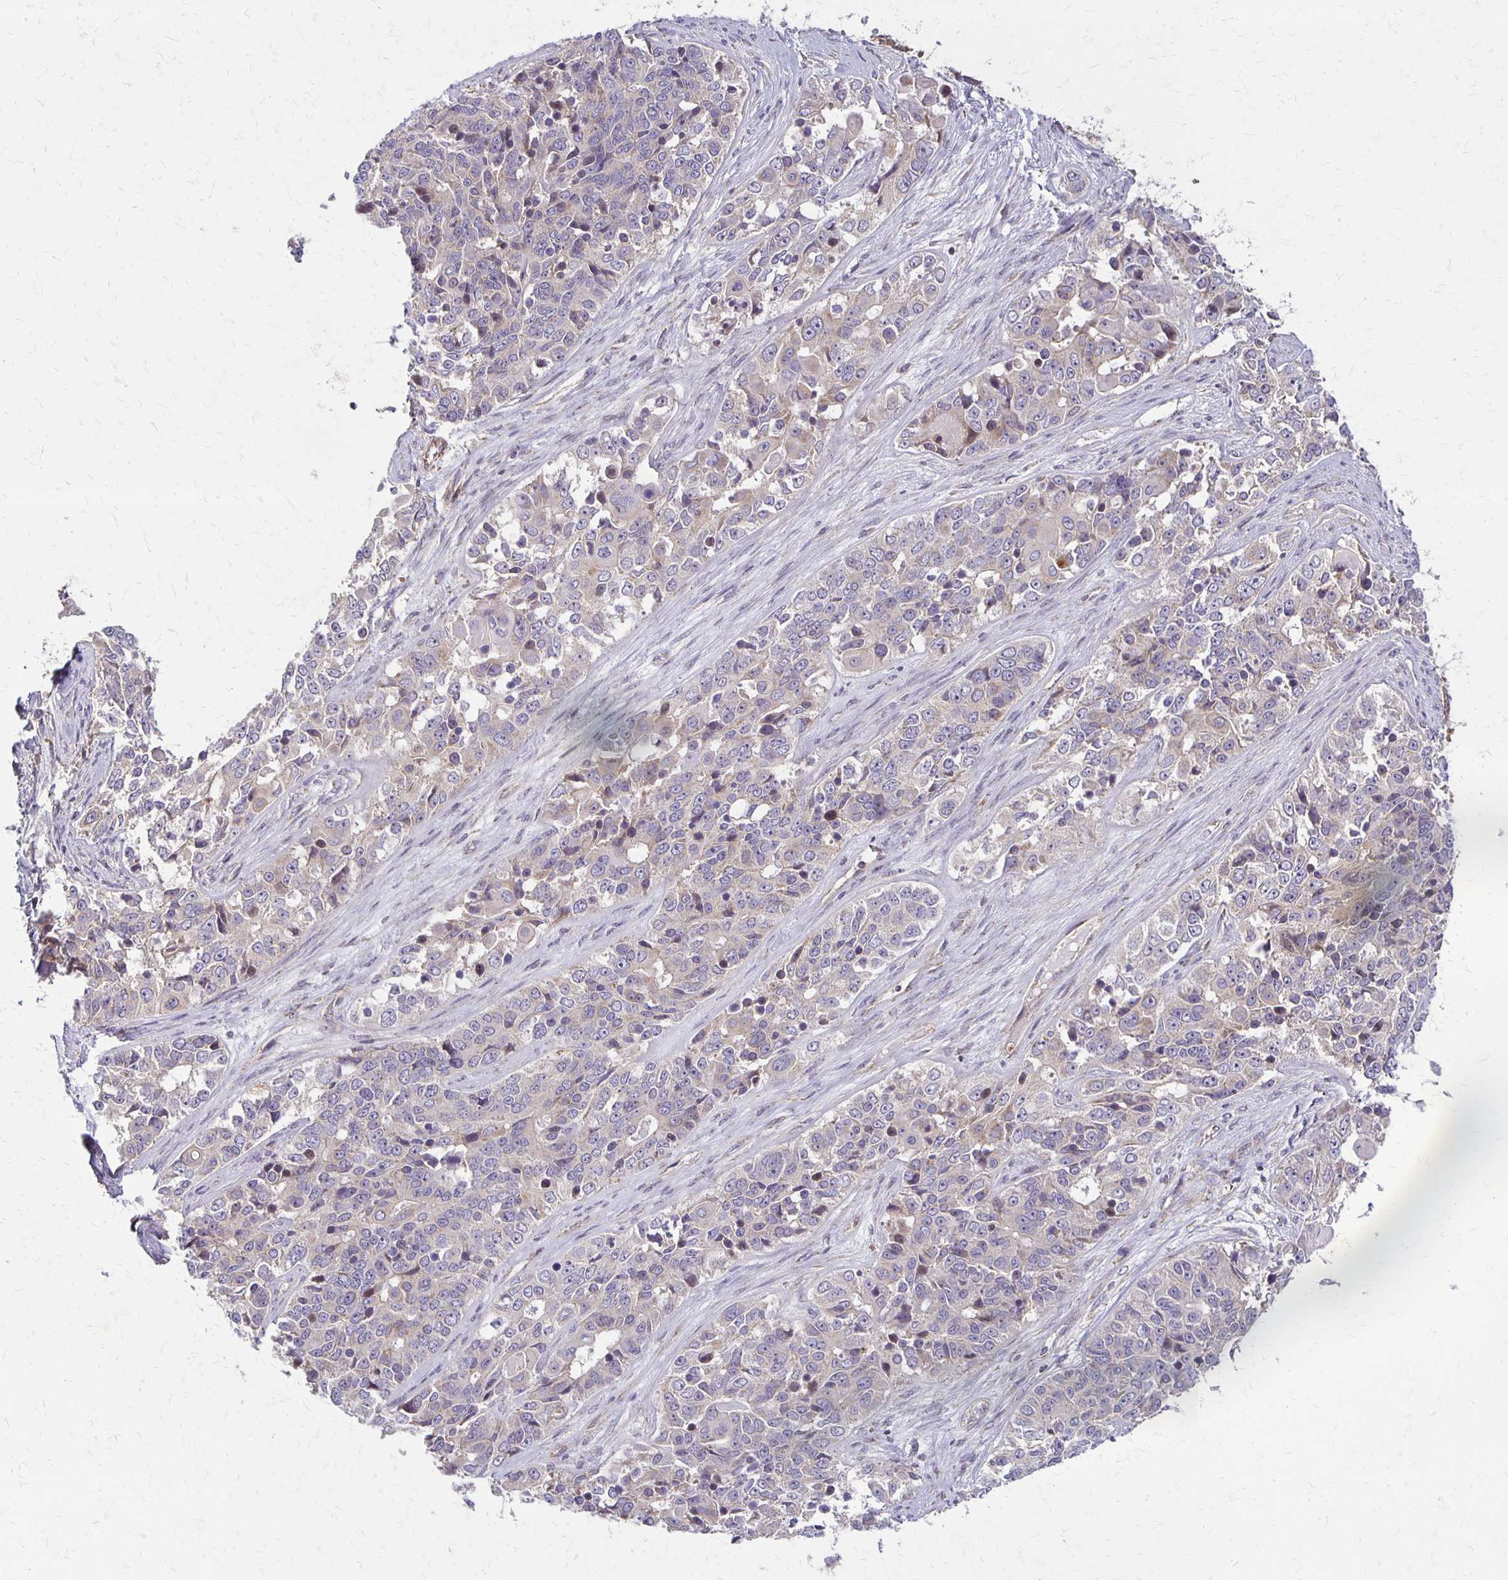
{"staining": {"intensity": "weak", "quantity": "25%-75%", "location": "cytoplasmic/membranous"}, "tissue": "ovarian cancer", "cell_type": "Tumor cells", "image_type": "cancer", "snomed": [{"axis": "morphology", "description": "Carcinoma, endometroid"}, {"axis": "topography", "description": "Ovary"}], "caption": "DAB immunohistochemical staining of endometroid carcinoma (ovarian) exhibits weak cytoplasmic/membranous protein positivity in approximately 25%-75% of tumor cells.", "gene": "EIF4EBP2", "patient": {"sex": "female", "age": 51}}